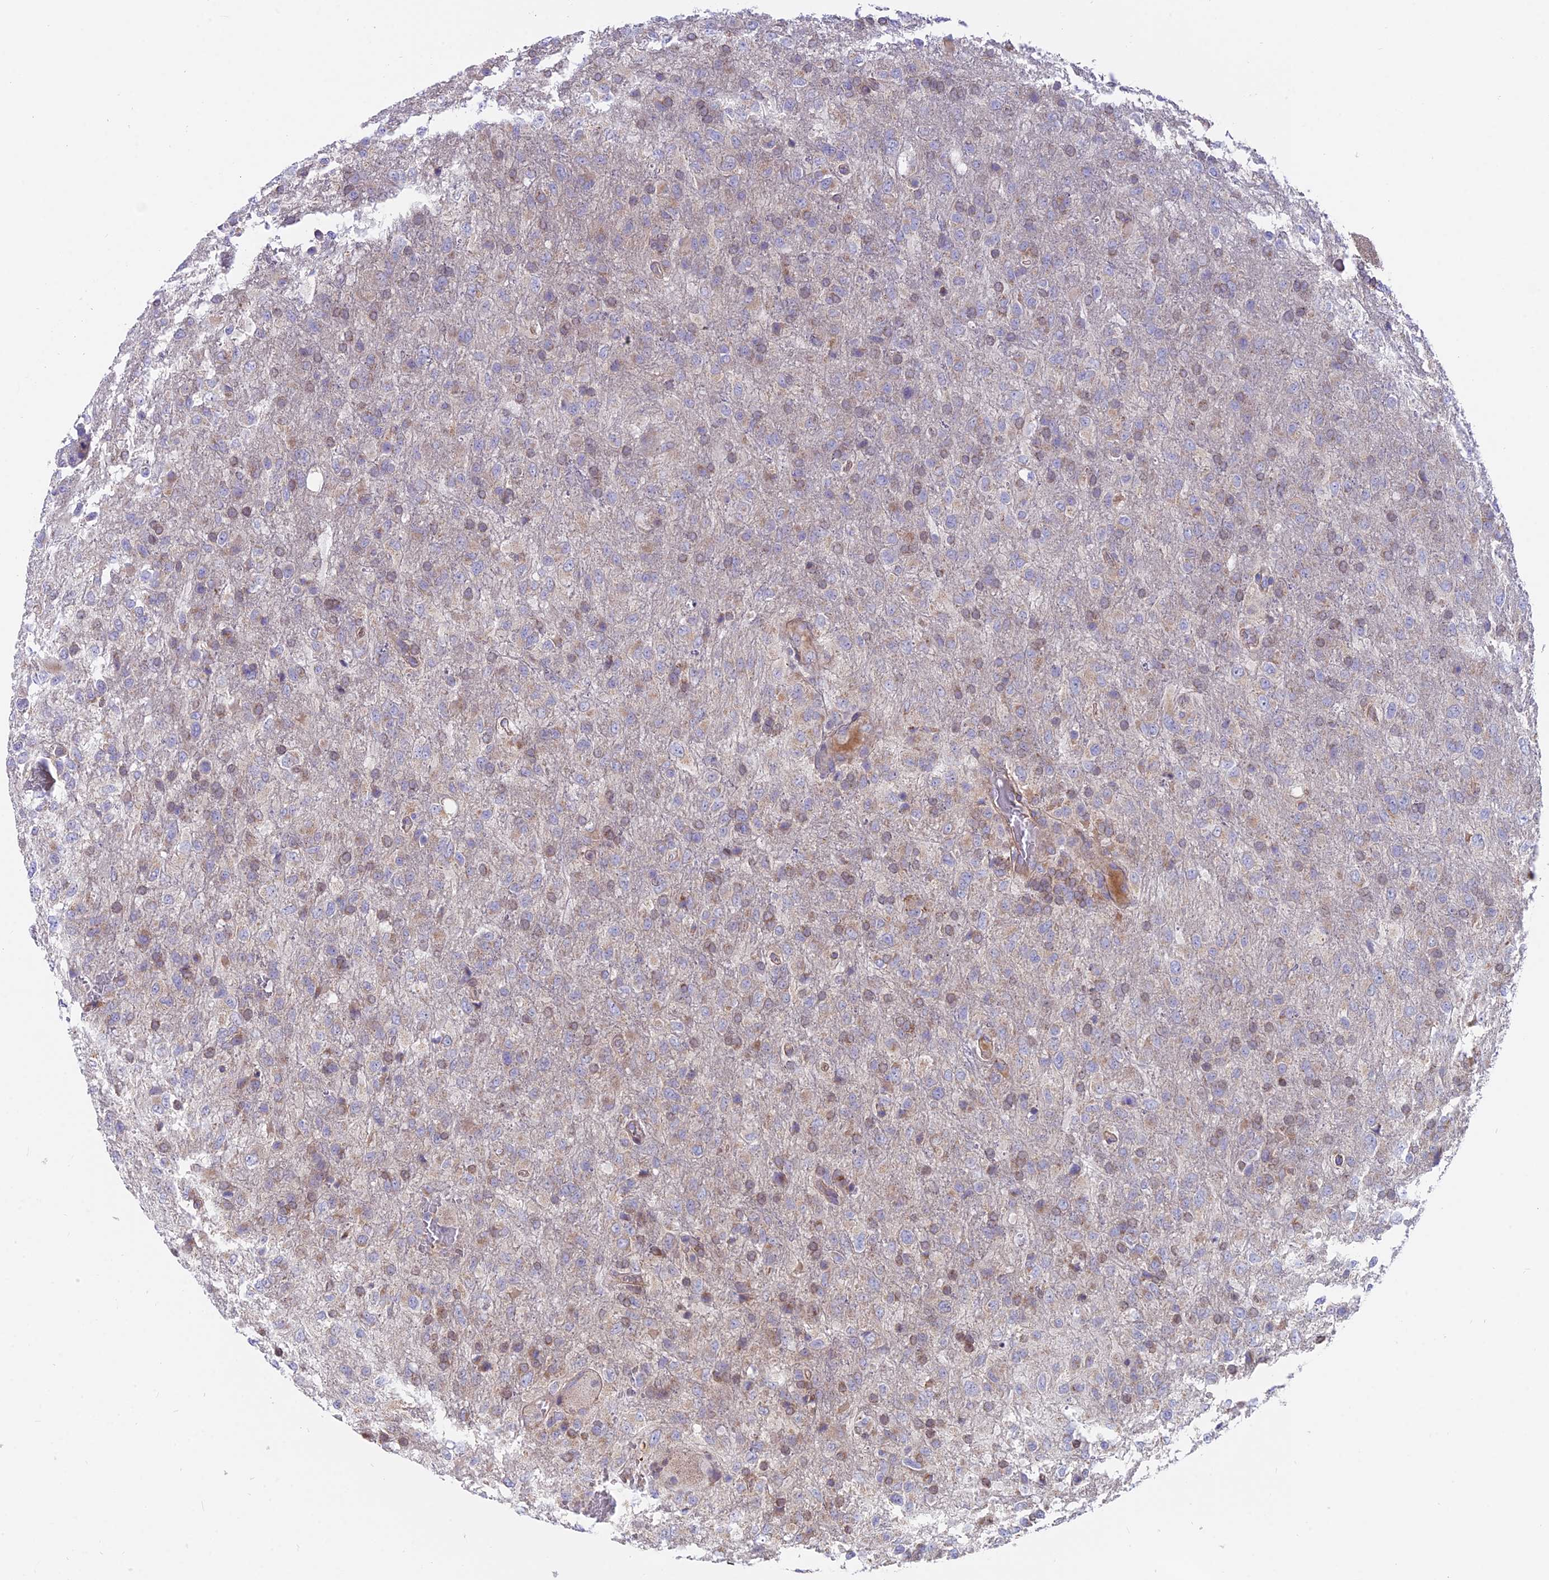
{"staining": {"intensity": "moderate", "quantity": "<25%", "location": "cytoplasmic/membranous"}, "tissue": "glioma", "cell_type": "Tumor cells", "image_type": "cancer", "snomed": [{"axis": "morphology", "description": "Glioma, malignant, High grade"}, {"axis": "topography", "description": "Brain"}], "caption": "A brown stain highlights moderate cytoplasmic/membranous expression of a protein in human glioma tumor cells.", "gene": "TBC1D20", "patient": {"sex": "female", "age": 74}}